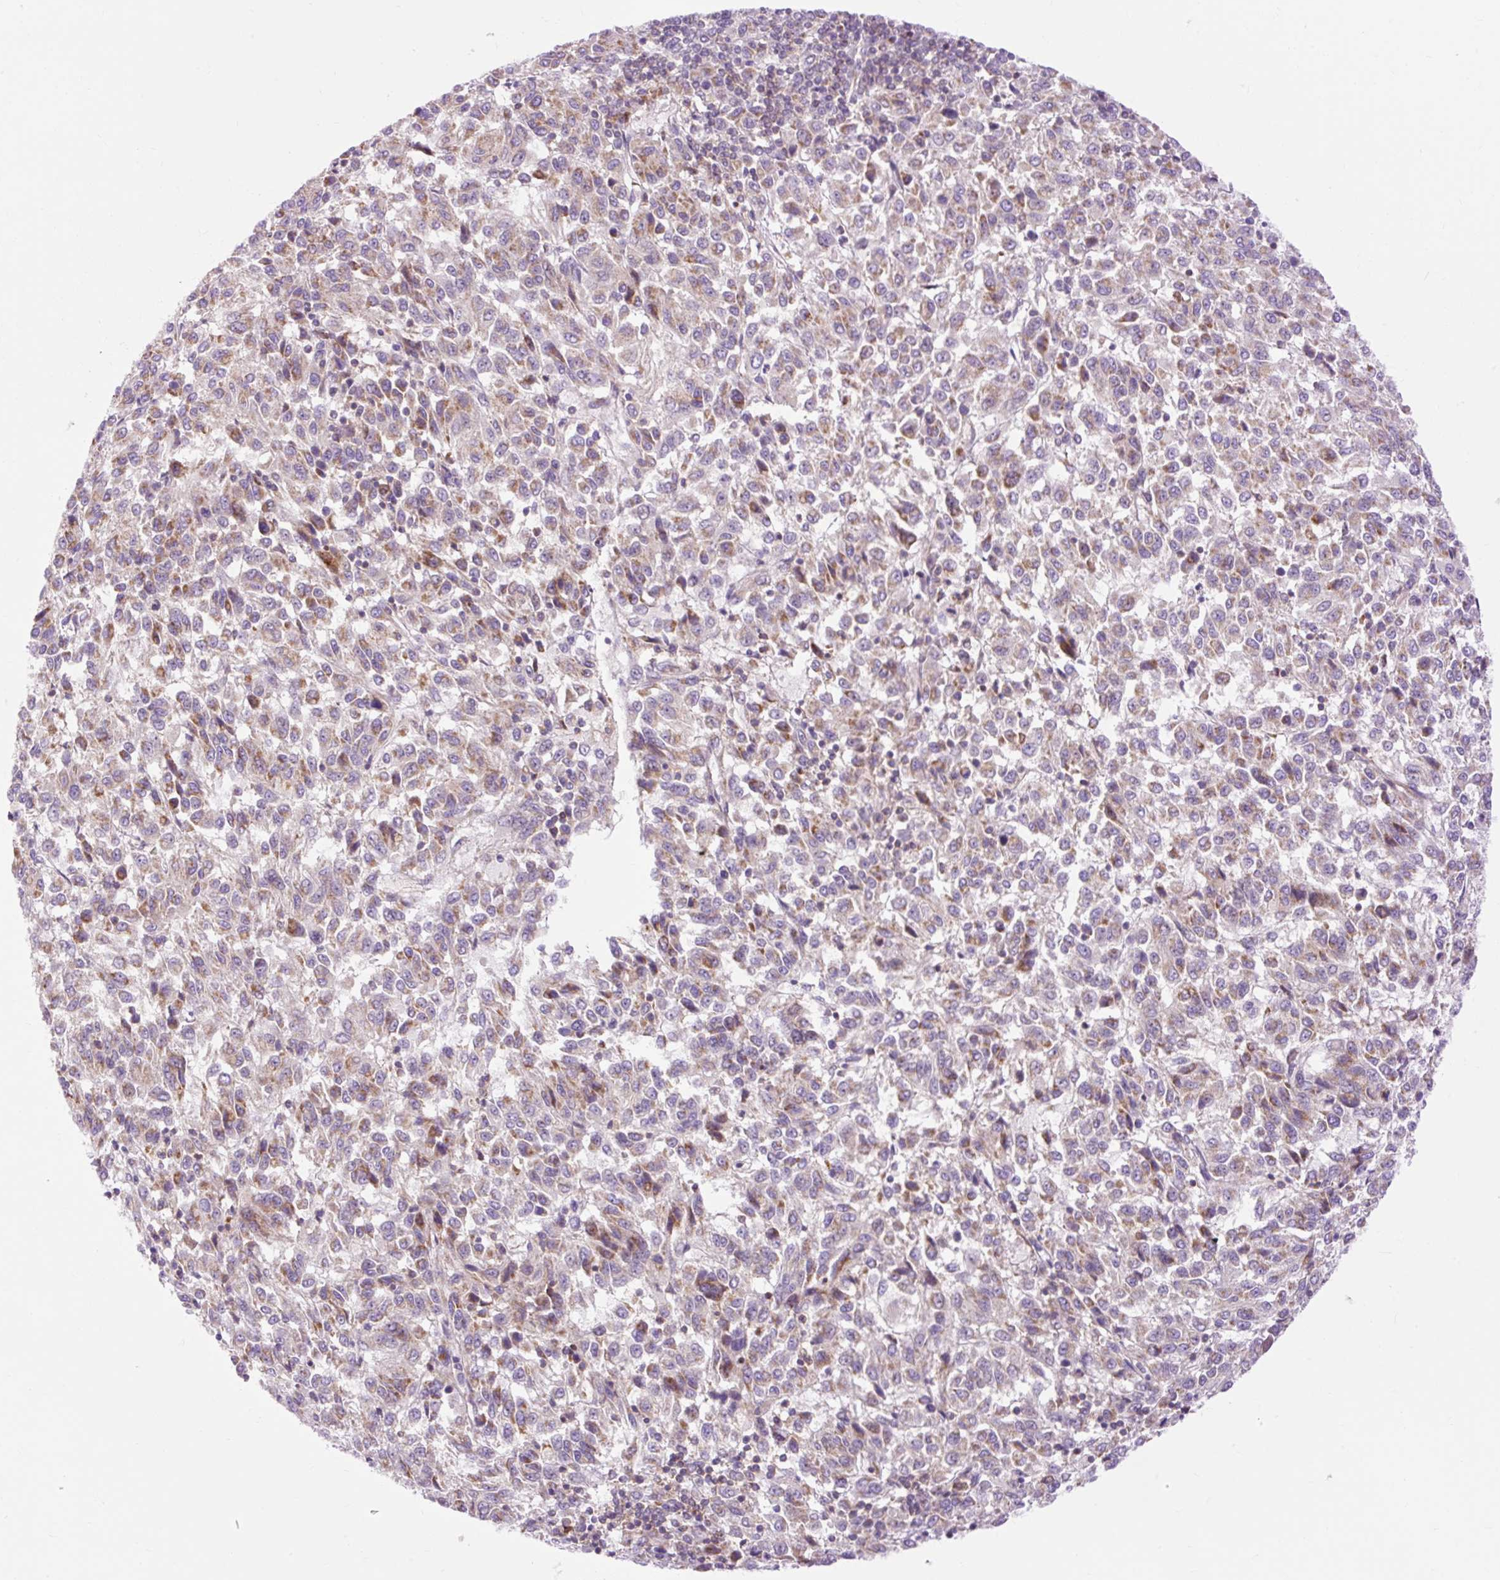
{"staining": {"intensity": "moderate", "quantity": "25%-75%", "location": "cytoplasmic/membranous"}, "tissue": "melanoma", "cell_type": "Tumor cells", "image_type": "cancer", "snomed": [{"axis": "morphology", "description": "Malignant melanoma, Metastatic site"}, {"axis": "topography", "description": "Lung"}], "caption": "This micrograph shows immunohistochemistry staining of human malignant melanoma (metastatic site), with medium moderate cytoplasmic/membranous expression in approximately 25%-75% of tumor cells.", "gene": "CD83", "patient": {"sex": "male", "age": 64}}